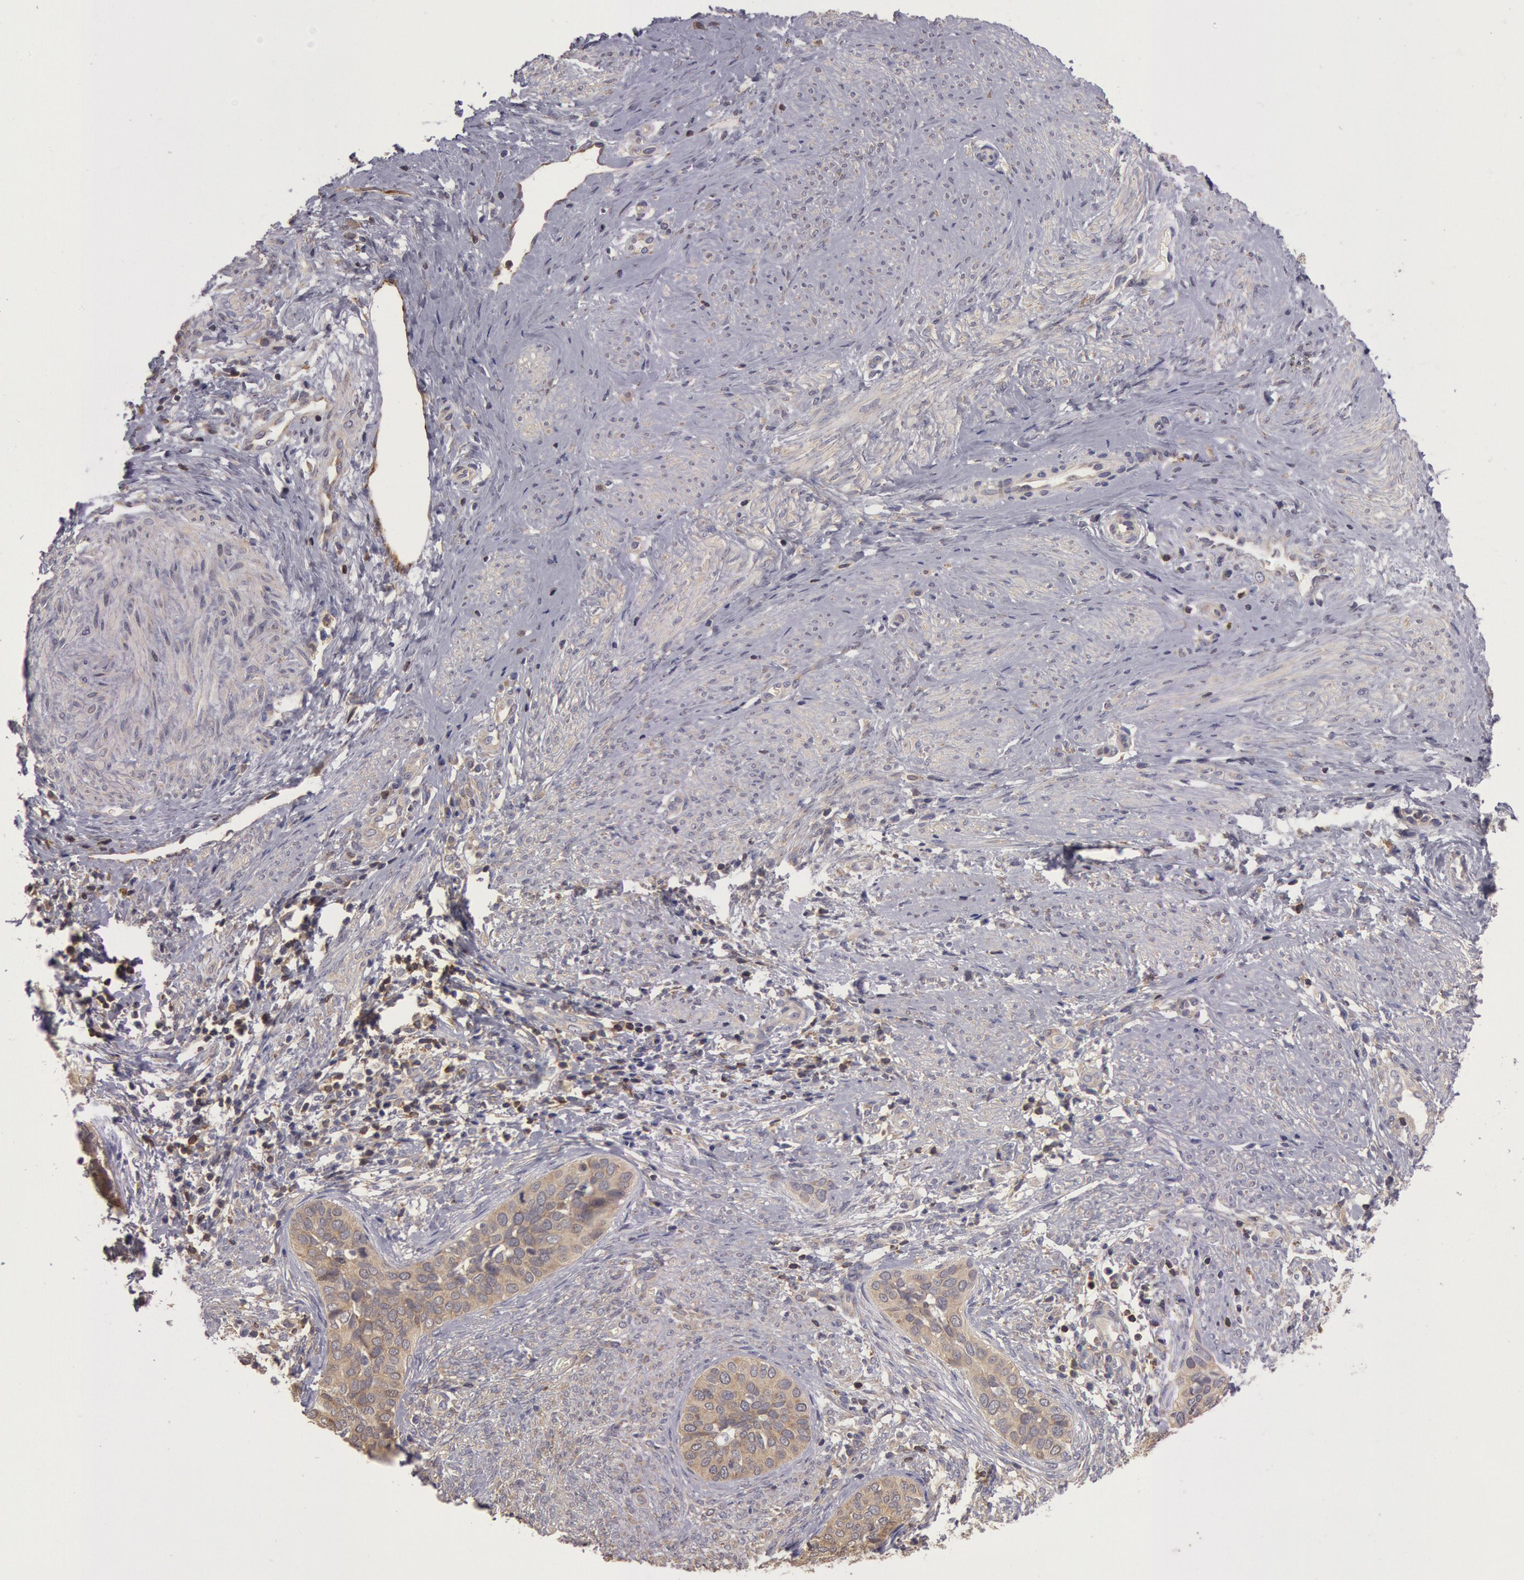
{"staining": {"intensity": "weak", "quantity": ">75%", "location": "cytoplasmic/membranous"}, "tissue": "cervical cancer", "cell_type": "Tumor cells", "image_type": "cancer", "snomed": [{"axis": "morphology", "description": "Squamous cell carcinoma, NOS"}, {"axis": "topography", "description": "Cervix"}], "caption": "Immunohistochemical staining of cervical cancer (squamous cell carcinoma) displays low levels of weak cytoplasmic/membranous positivity in about >75% of tumor cells. Nuclei are stained in blue.", "gene": "NMT2", "patient": {"sex": "female", "age": 31}}